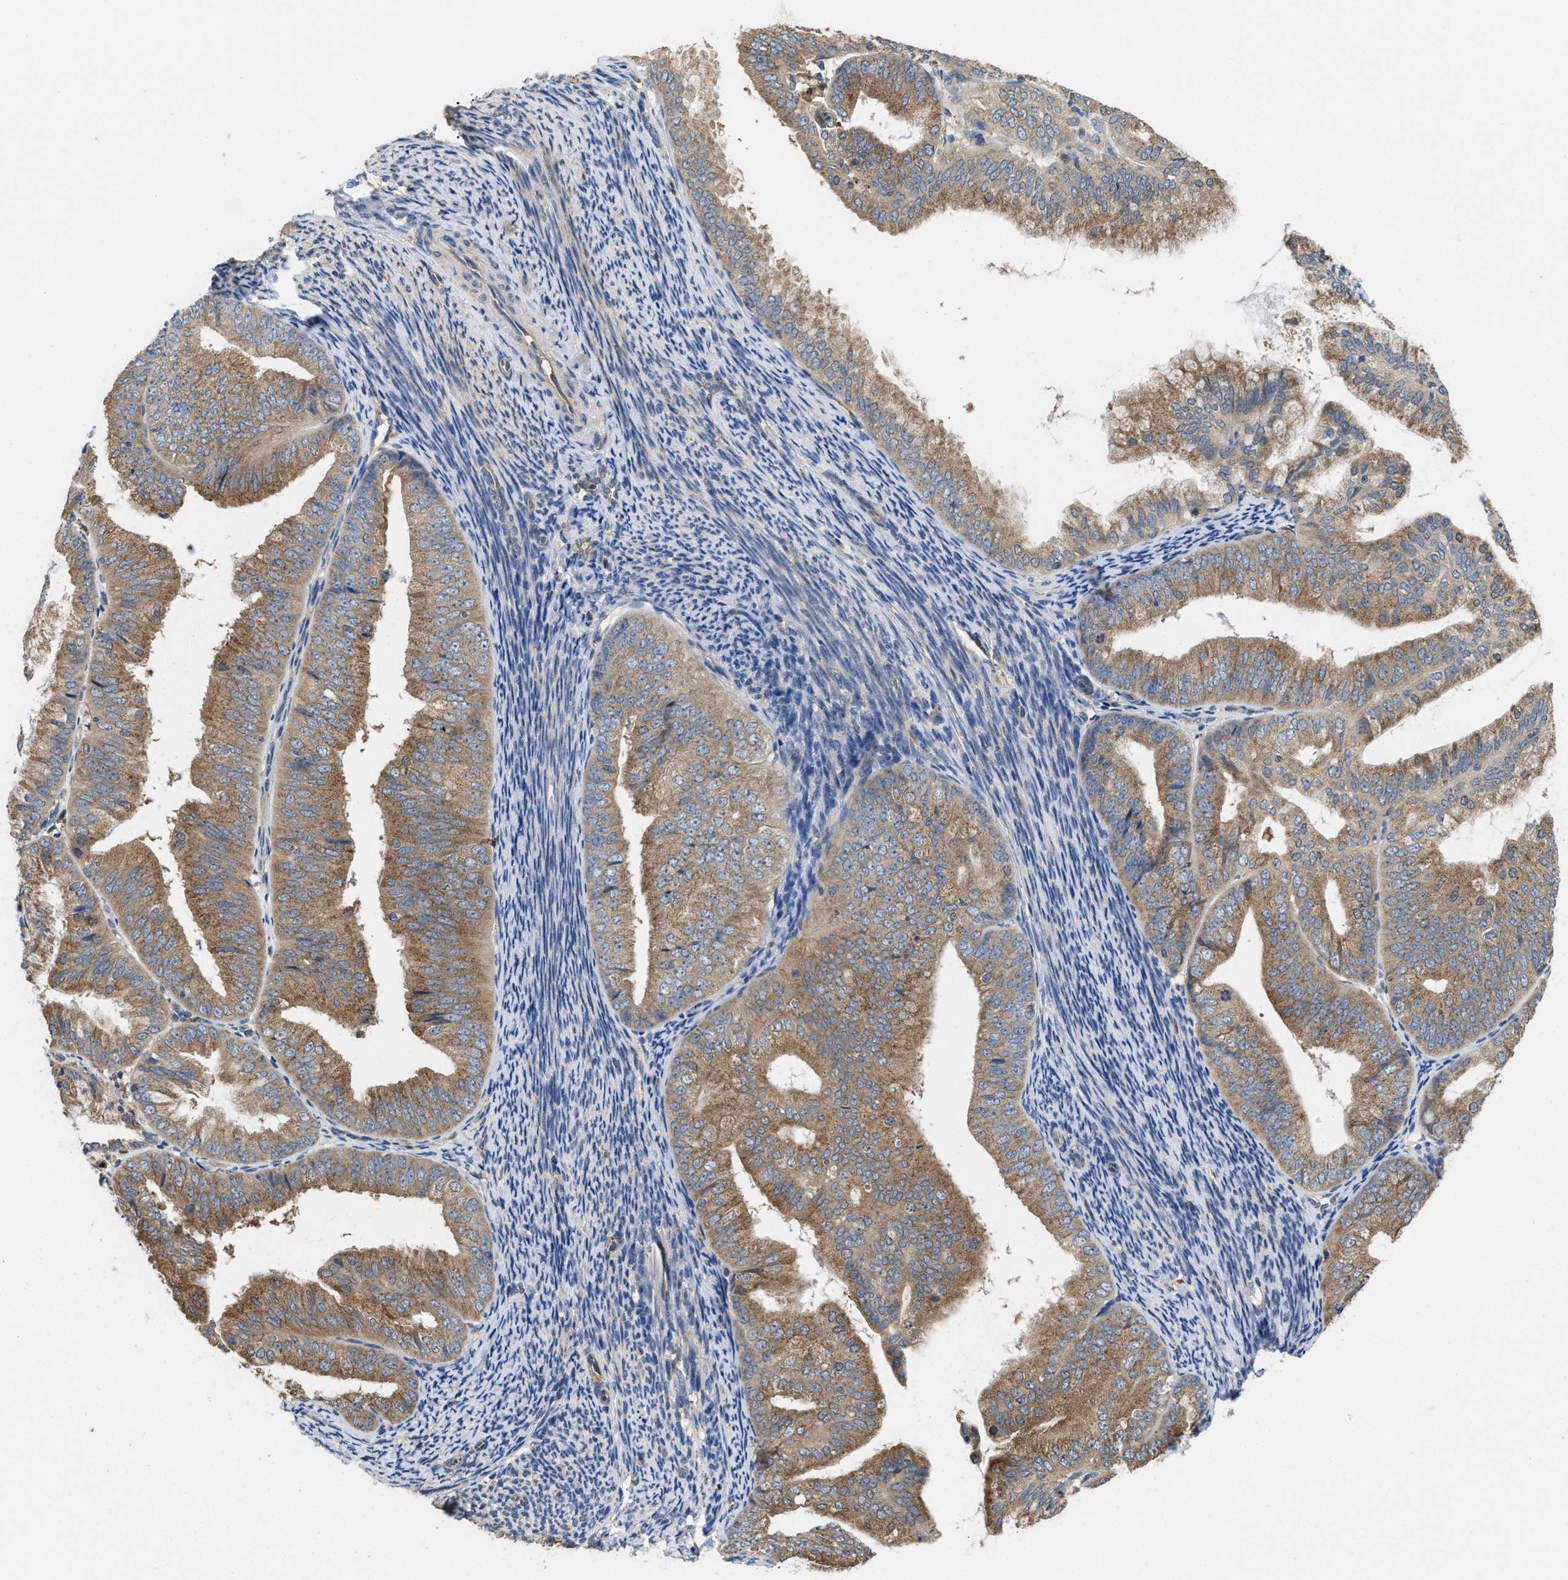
{"staining": {"intensity": "moderate", "quantity": ">75%", "location": "cytoplasmic/membranous"}, "tissue": "endometrial cancer", "cell_type": "Tumor cells", "image_type": "cancer", "snomed": [{"axis": "morphology", "description": "Adenocarcinoma, NOS"}, {"axis": "topography", "description": "Endometrium"}], "caption": "A micrograph showing moderate cytoplasmic/membranous positivity in approximately >75% of tumor cells in adenocarcinoma (endometrial), as visualized by brown immunohistochemical staining.", "gene": "RNF216", "patient": {"sex": "female", "age": 63}}